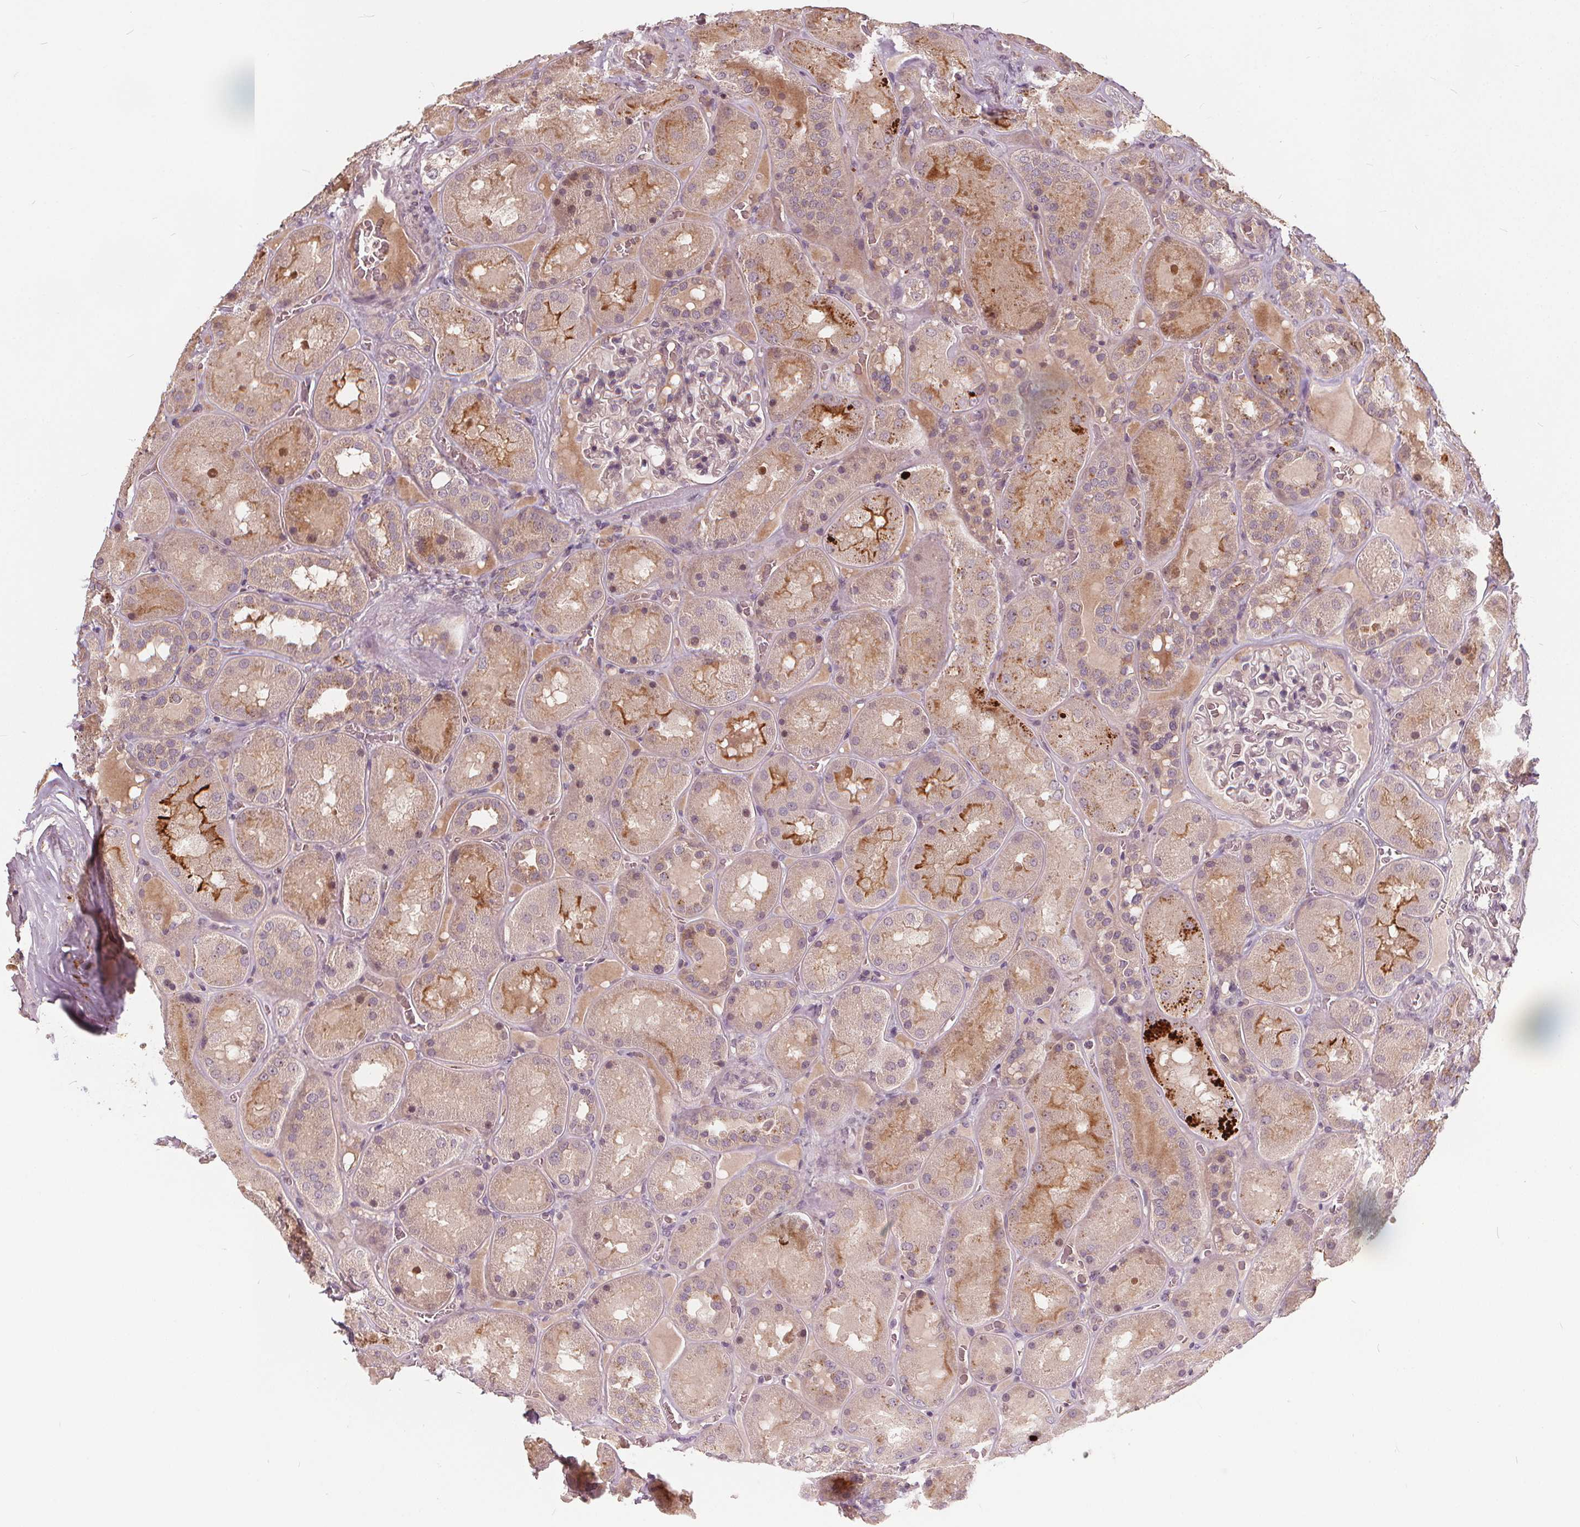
{"staining": {"intensity": "negative", "quantity": "none", "location": "none"}, "tissue": "kidney", "cell_type": "Cells in glomeruli", "image_type": "normal", "snomed": [{"axis": "morphology", "description": "Normal tissue, NOS"}, {"axis": "topography", "description": "Kidney"}], "caption": "Normal kidney was stained to show a protein in brown. There is no significant positivity in cells in glomeruli. Brightfield microscopy of immunohistochemistry (IHC) stained with DAB (3,3'-diaminobenzidine) (brown) and hematoxylin (blue), captured at high magnification.", "gene": "IPO13", "patient": {"sex": "male", "age": 73}}